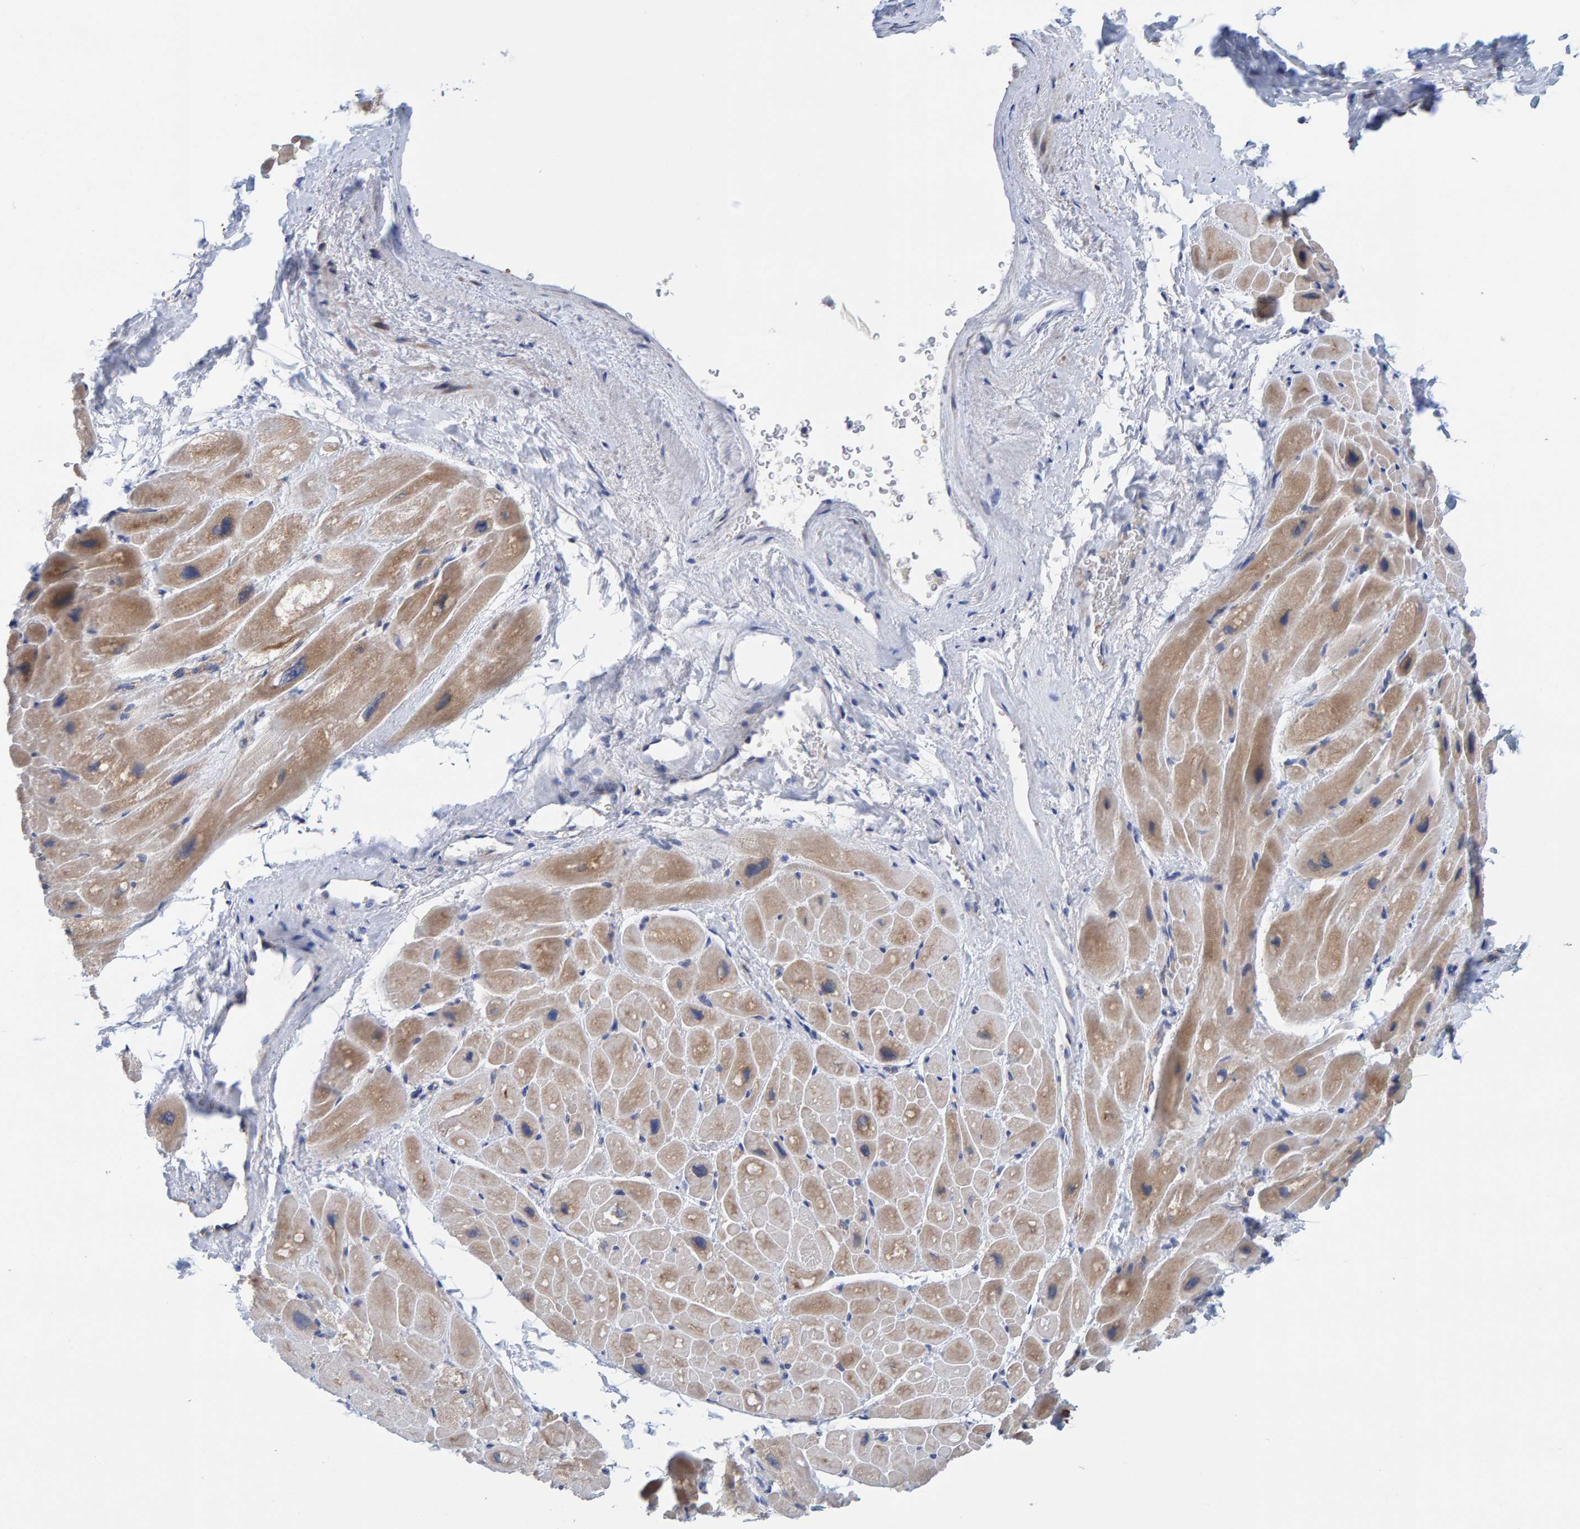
{"staining": {"intensity": "moderate", "quantity": "25%-75%", "location": "cytoplasmic/membranous"}, "tissue": "heart muscle", "cell_type": "Cardiomyocytes", "image_type": "normal", "snomed": [{"axis": "morphology", "description": "Normal tissue, NOS"}, {"axis": "topography", "description": "Heart"}], "caption": "Cardiomyocytes exhibit moderate cytoplasmic/membranous expression in about 25%-75% of cells in benign heart muscle.", "gene": "CDK5RAP3", "patient": {"sex": "male", "age": 49}}